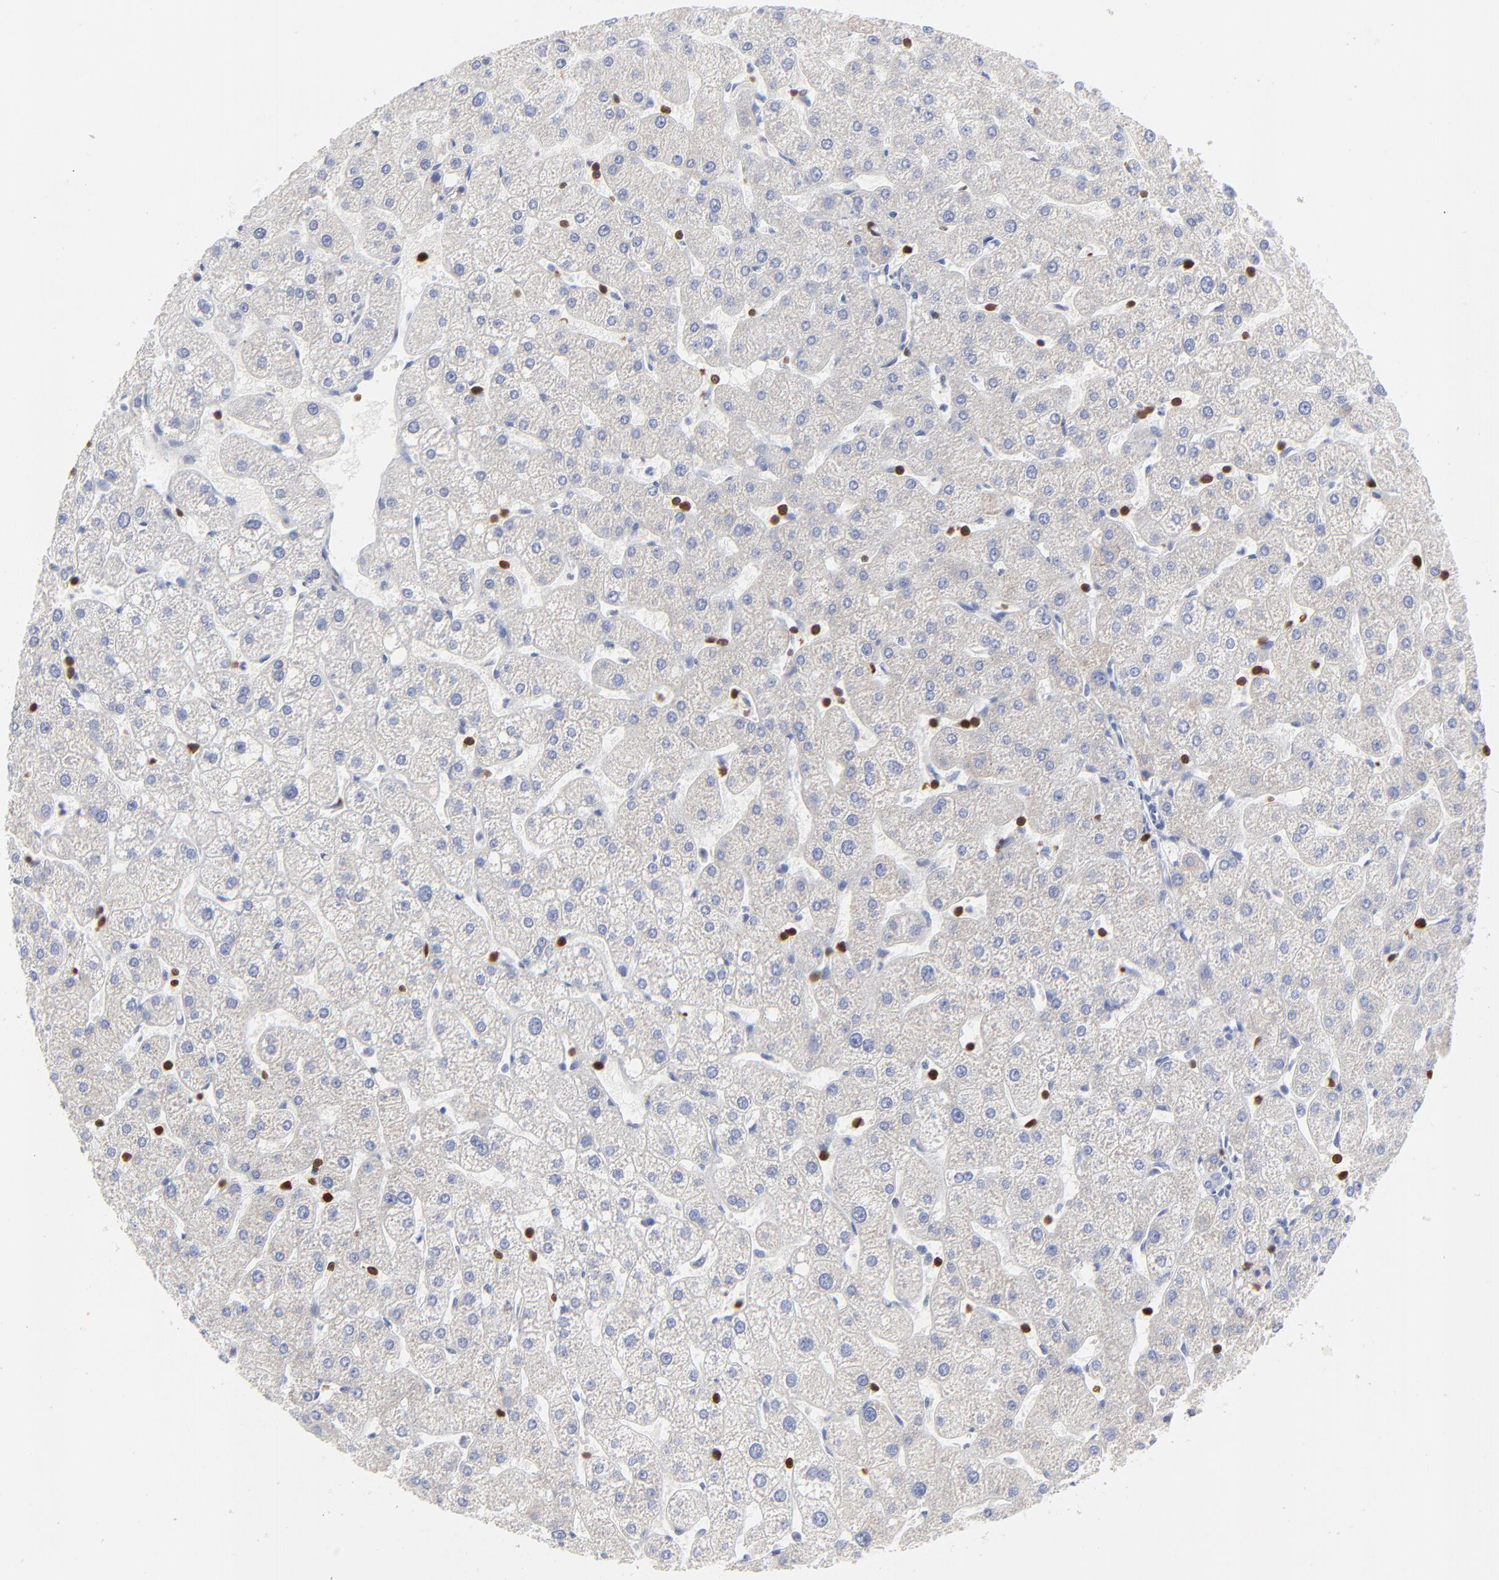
{"staining": {"intensity": "negative", "quantity": "none", "location": "none"}, "tissue": "liver", "cell_type": "Cholangiocytes", "image_type": "normal", "snomed": [{"axis": "morphology", "description": "Normal tissue, NOS"}, {"axis": "topography", "description": "Liver"}], "caption": "Immunohistochemistry image of normal human liver stained for a protein (brown), which displays no positivity in cholangiocytes.", "gene": "ZAP70", "patient": {"sex": "male", "age": 67}}